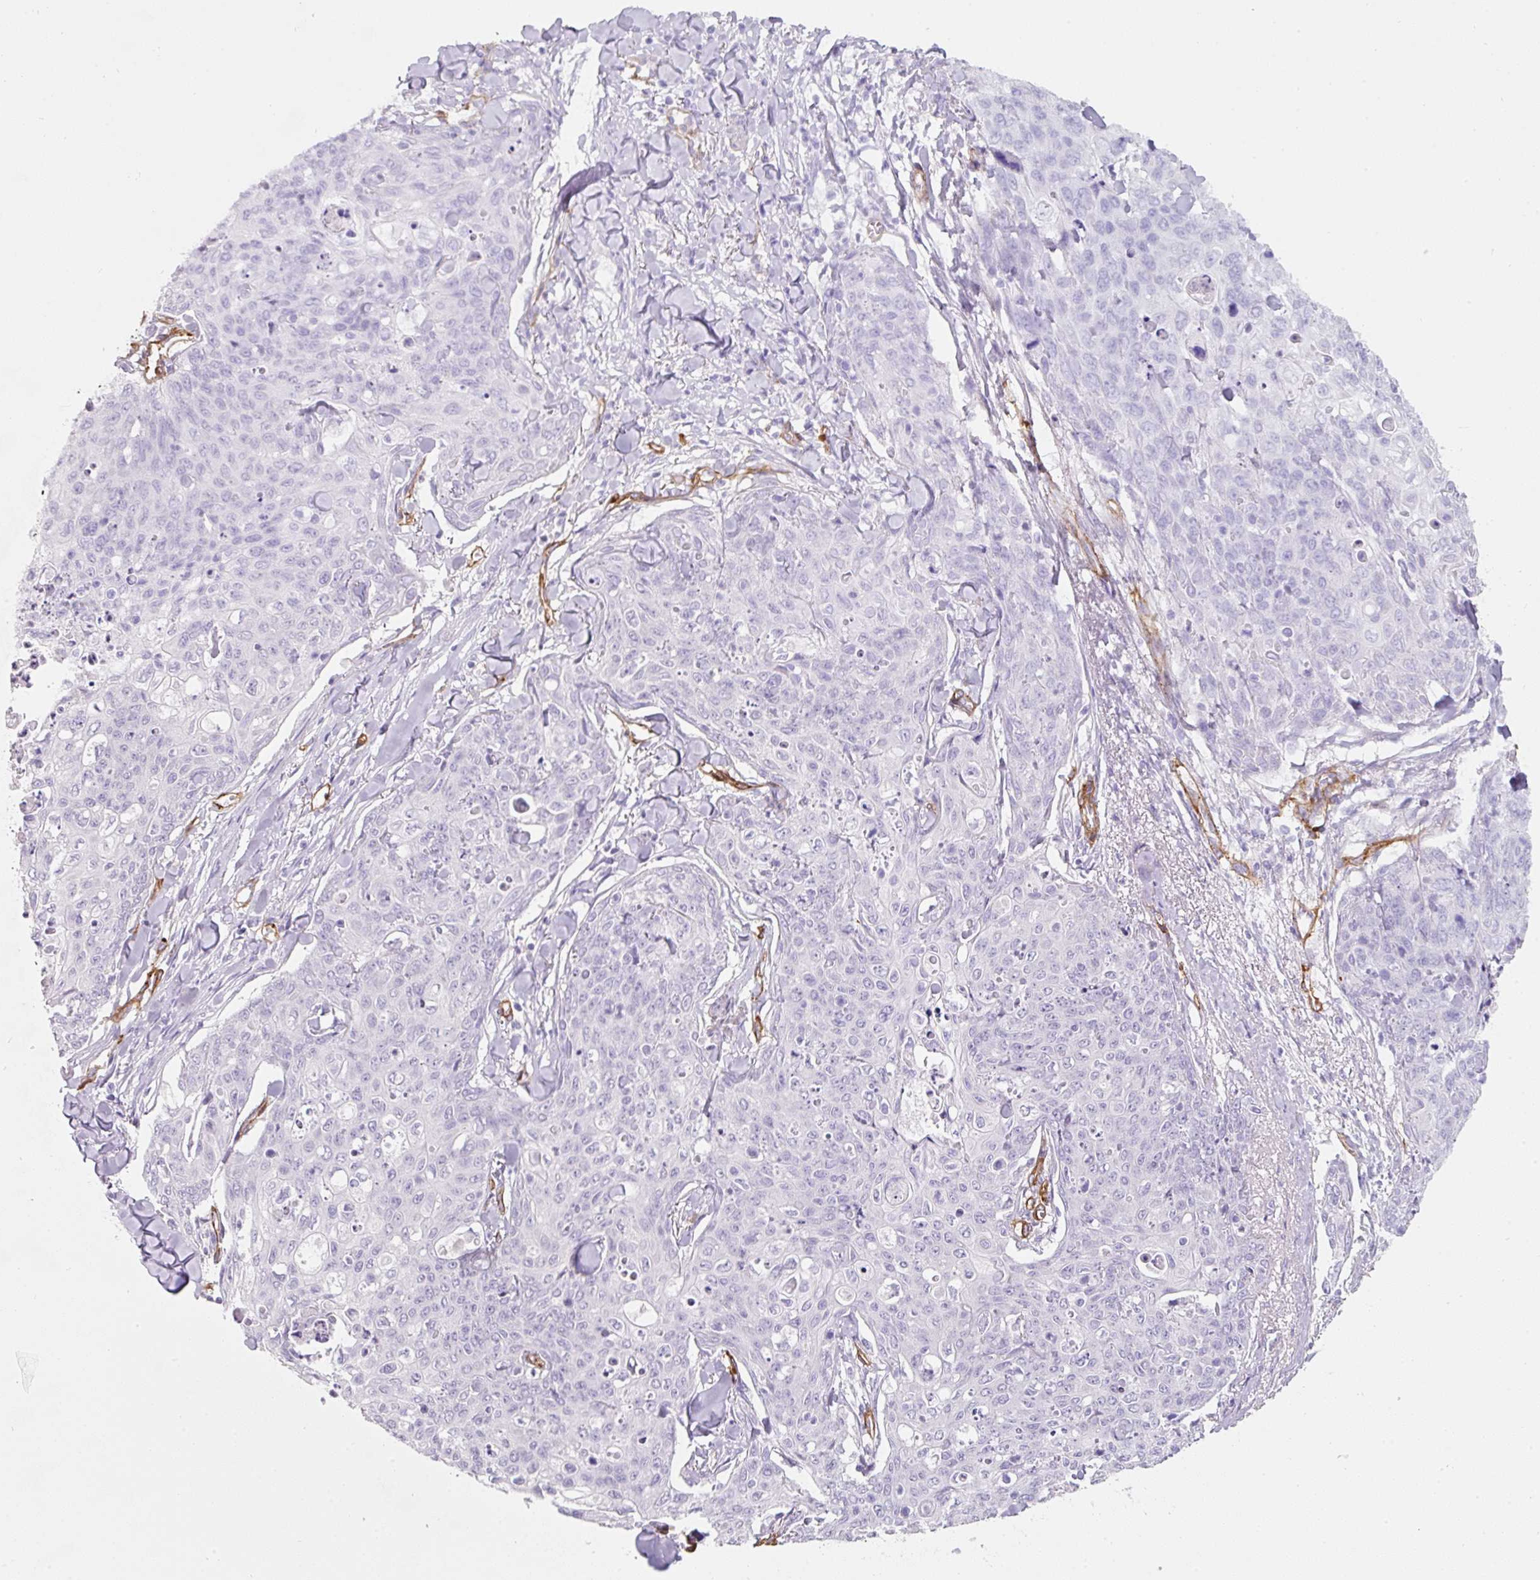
{"staining": {"intensity": "negative", "quantity": "none", "location": "none"}, "tissue": "skin cancer", "cell_type": "Tumor cells", "image_type": "cancer", "snomed": [{"axis": "morphology", "description": "Squamous cell carcinoma, NOS"}, {"axis": "topography", "description": "Skin"}, {"axis": "topography", "description": "Vulva"}], "caption": "Micrograph shows no protein staining in tumor cells of squamous cell carcinoma (skin) tissue. The staining is performed using DAB brown chromogen with nuclei counter-stained in using hematoxylin.", "gene": "LOXL4", "patient": {"sex": "female", "age": 85}}